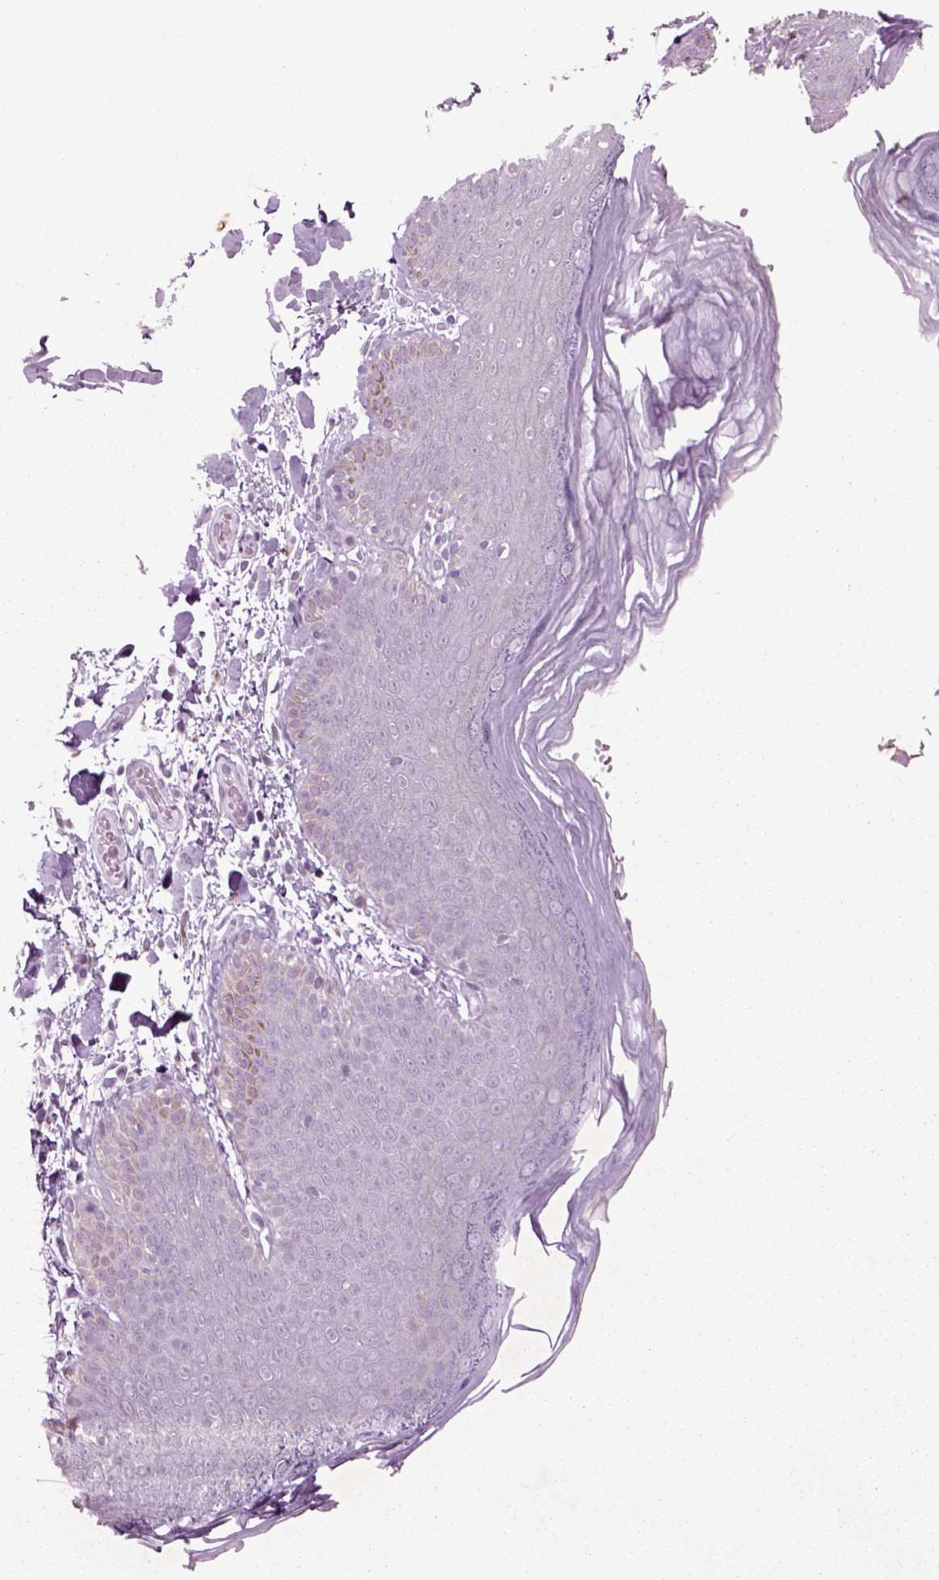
{"staining": {"intensity": "negative", "quantity": "none", "location": "none"}, "tissue": "skin", "cell_type": "Epidermal cells", "image_type": "normal", "snomed": [{"axis": "morphology", "description": "Normal tissue, NOS"}, {"axis": "topography", "description": "Anal"}], "caption": "Protein analysis of benign skin demonstrates no significant staining in epidermal cells.", "gene": "CHGB", "patient": {"sex": "male", "age": 53}}